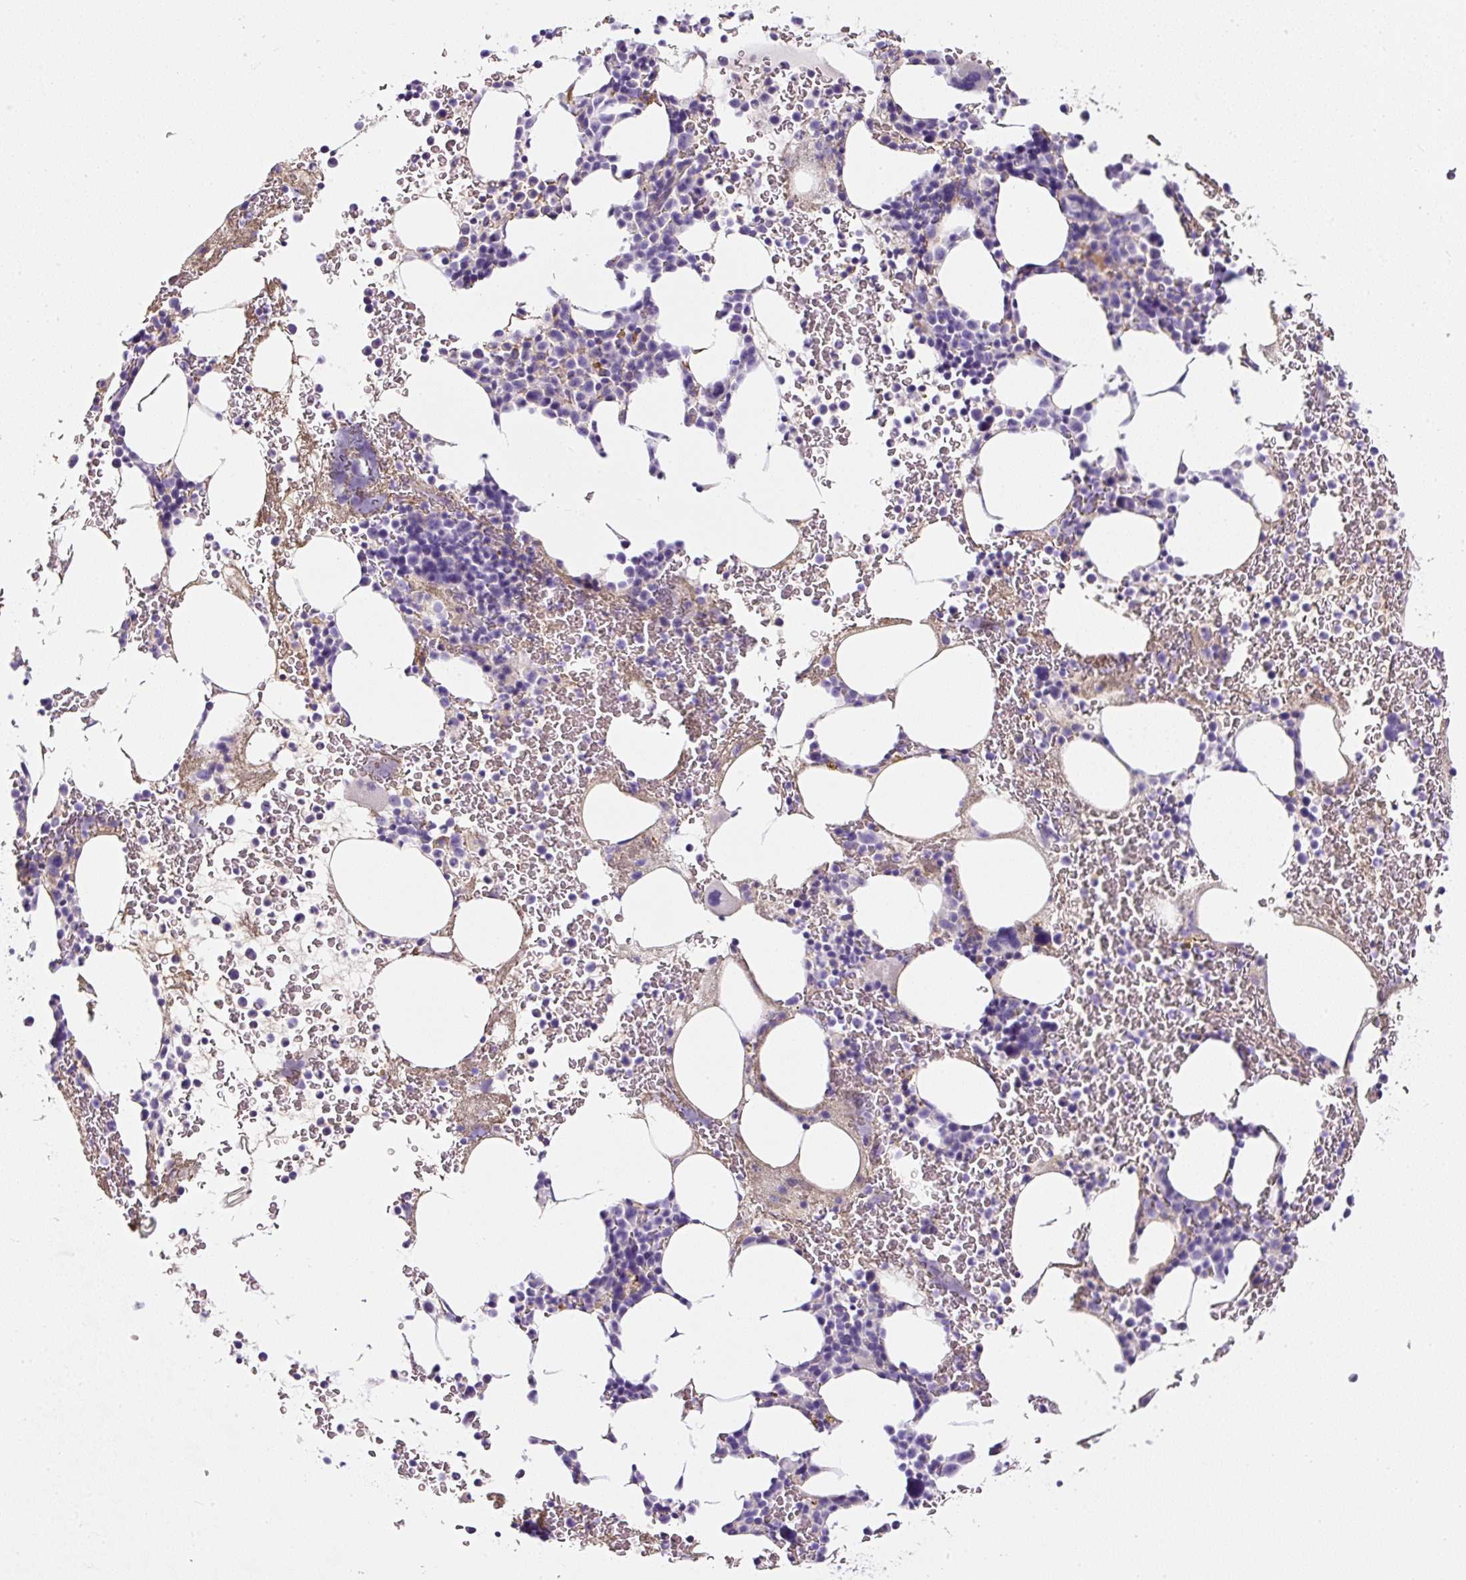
{"staining": {"intensity": "negative", "quantity": "none", "location": "none"}, "tissue": "bone marrow", "cell_type": "Hematopoietic cells", "image_type": "normal", "snomed": [{"axis": "morphology", "description": "Normal tissue, NOS"}, {"axis": "topography", "description": "Bone marrow"}], "caption": "A micrograph of human bone marrow is negative for staining in hematopoietic cells. (Brightfield microscopy of DAB (3,3'-diaminobenzidine) immunohistochemistry at high magnification).", "gene": "OR14A2", "patient": {"sex": "male", "age": 62}}